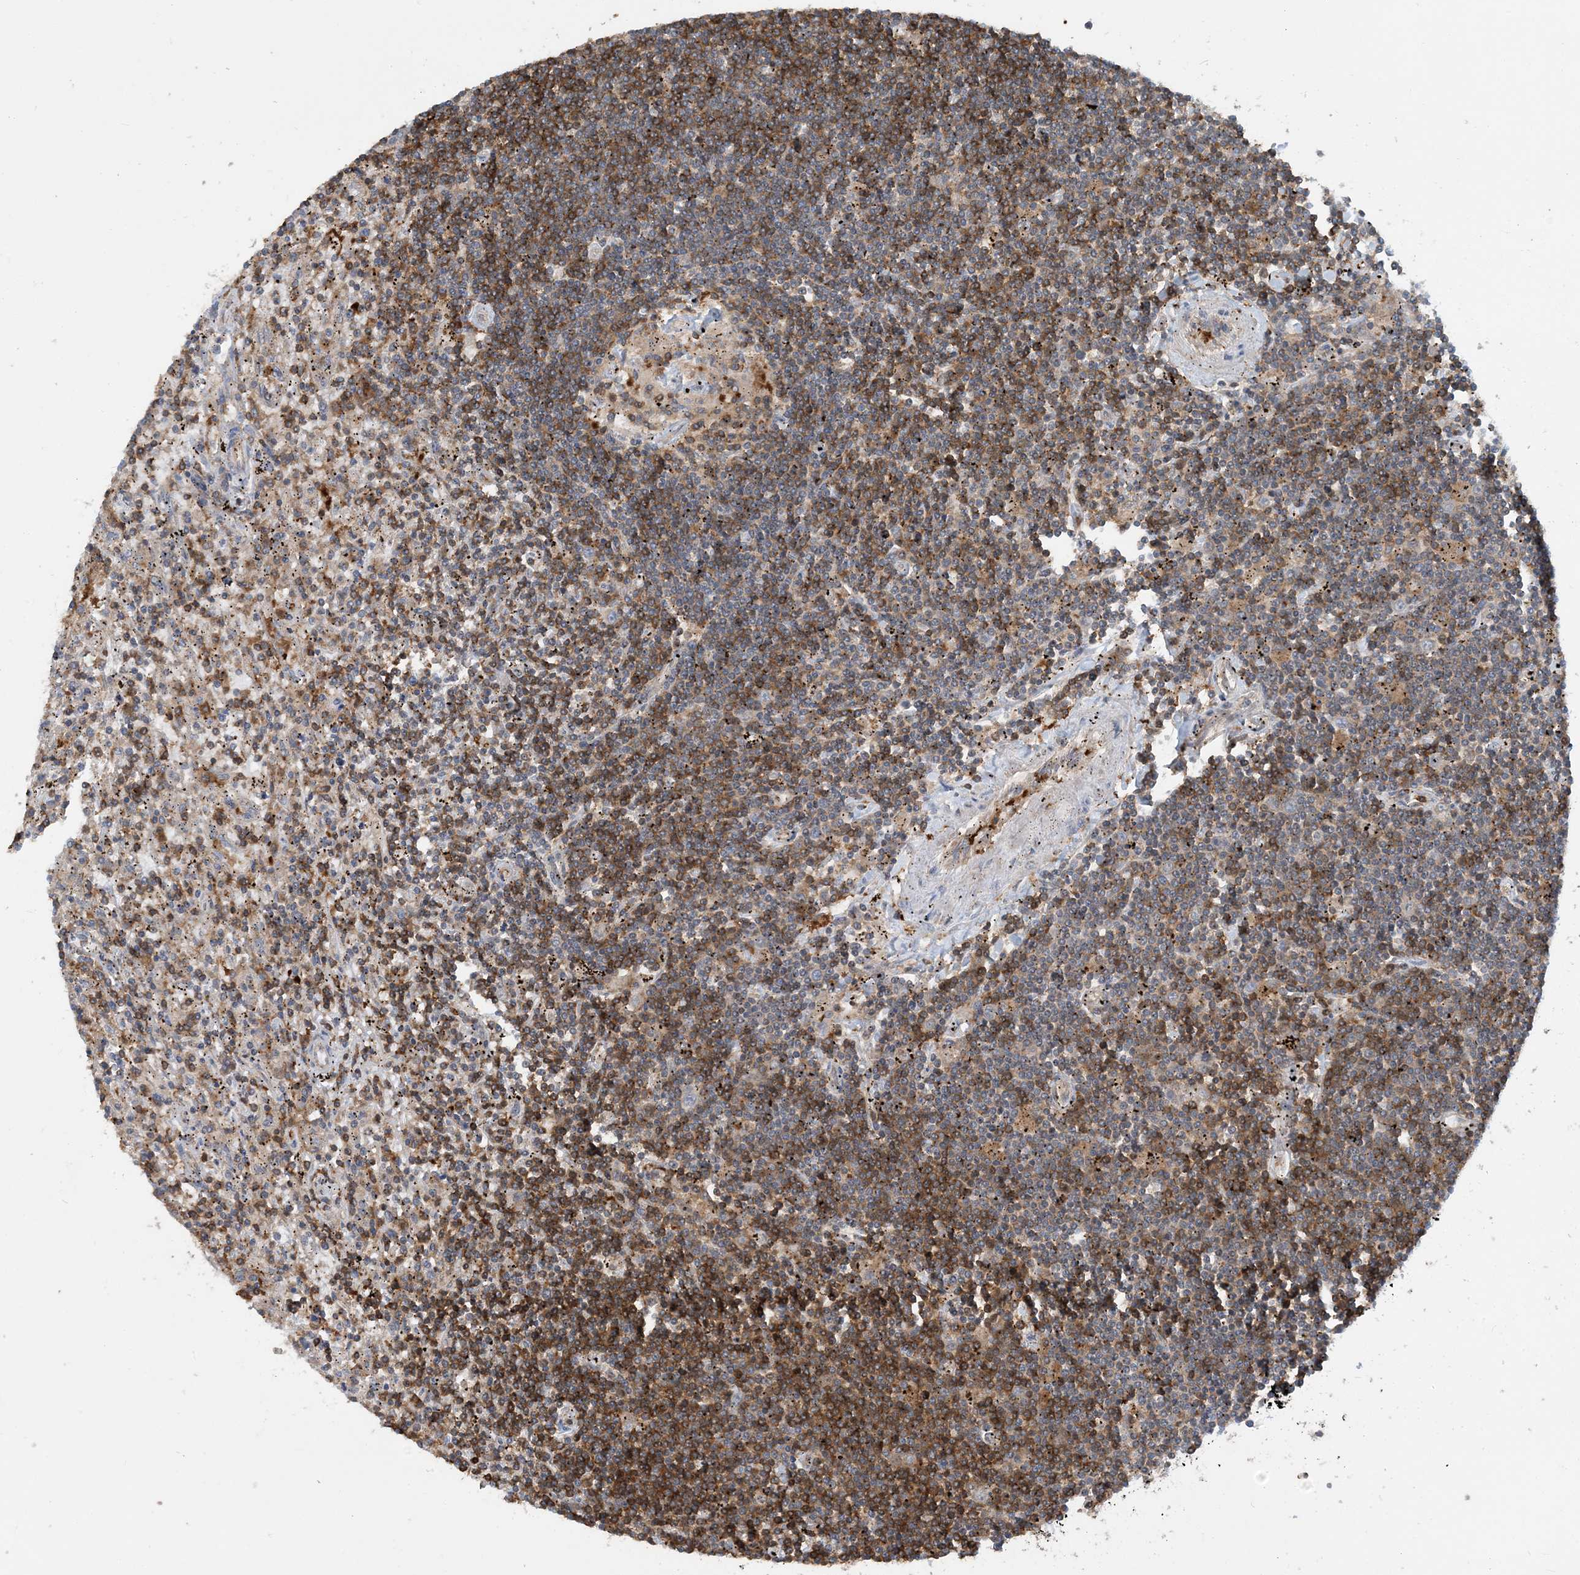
{"staining": {"intensity": "moderate", "quantity": "25%-75%", "location": "cytoplasmic/membranous"}, "tissue": "lymphoma", "cell_type": "Tumor cells", "image_type": "cancer", "snomed": [{"axis": "morphology", "description": "Malignant lymphoma, non-Hodgkin's type, Low grade"}, {"axis": "topography", "description": "Spleen"}], "caption": "Immunohistochemical staining of human malignant lymphoma, non-Hodgkin's type (low-grade) exhibits medium levels of moderate cytoplasmic/membranous staining in approximately 25%-75% of tumor cells.", "gene": "SFMBT2", "patient": {"sex": "male", "age": 76}}